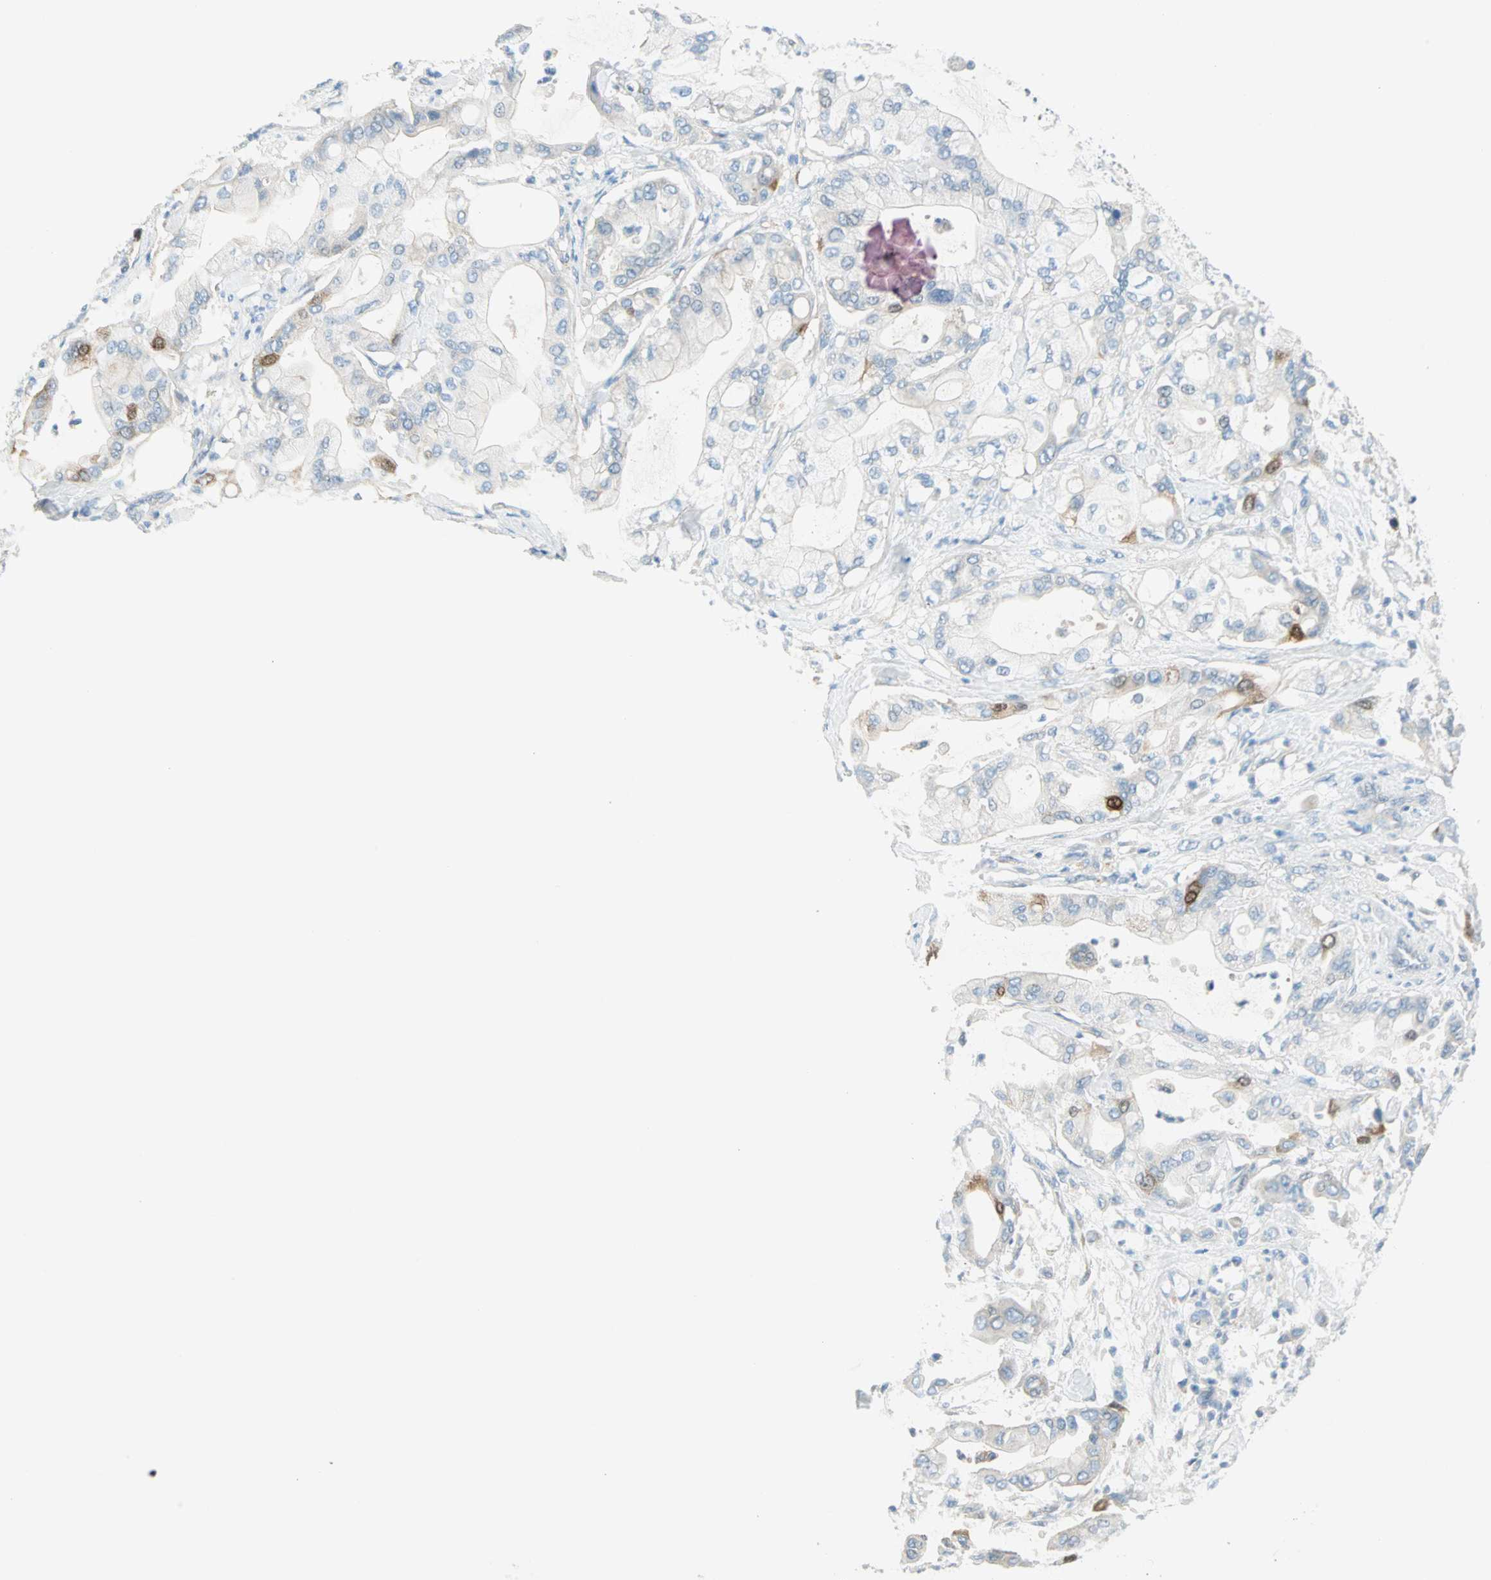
{"staining": {"intensity": "moderate", "quantity": "<25%", "location": "cytoplasmic/membranous"}, "tissue": "pancreatic cancer", "cell_type": "Tumor cells", "image_type": "cancer", "snomed": [{"axis": "morphology", "description": "Adenocarcinoma, NOS"}, {"axis": "morphology", "description": "Adenocarcinoma, metastatic, NOS"}, {"axis": "topography", "description": "Lymph node"}, {"axis": "topography", "description": "Pancreas"}, {"axis": "topography", "description": "Duodenum"}], "caption": "IHC micrograph of neoplastic tissue: human pancreatic cancer (metastatic adenocarcinoma) stained using immunohistochemistry (IHC) shows low levels of moderate protein expression localized specifically in the cytoplasmic/membranous of tumor cells, appearing as a cytoplasmic/membranous brown color.", "gene": "PTTG1", "patient": {"sex": "female", "age": 64}}